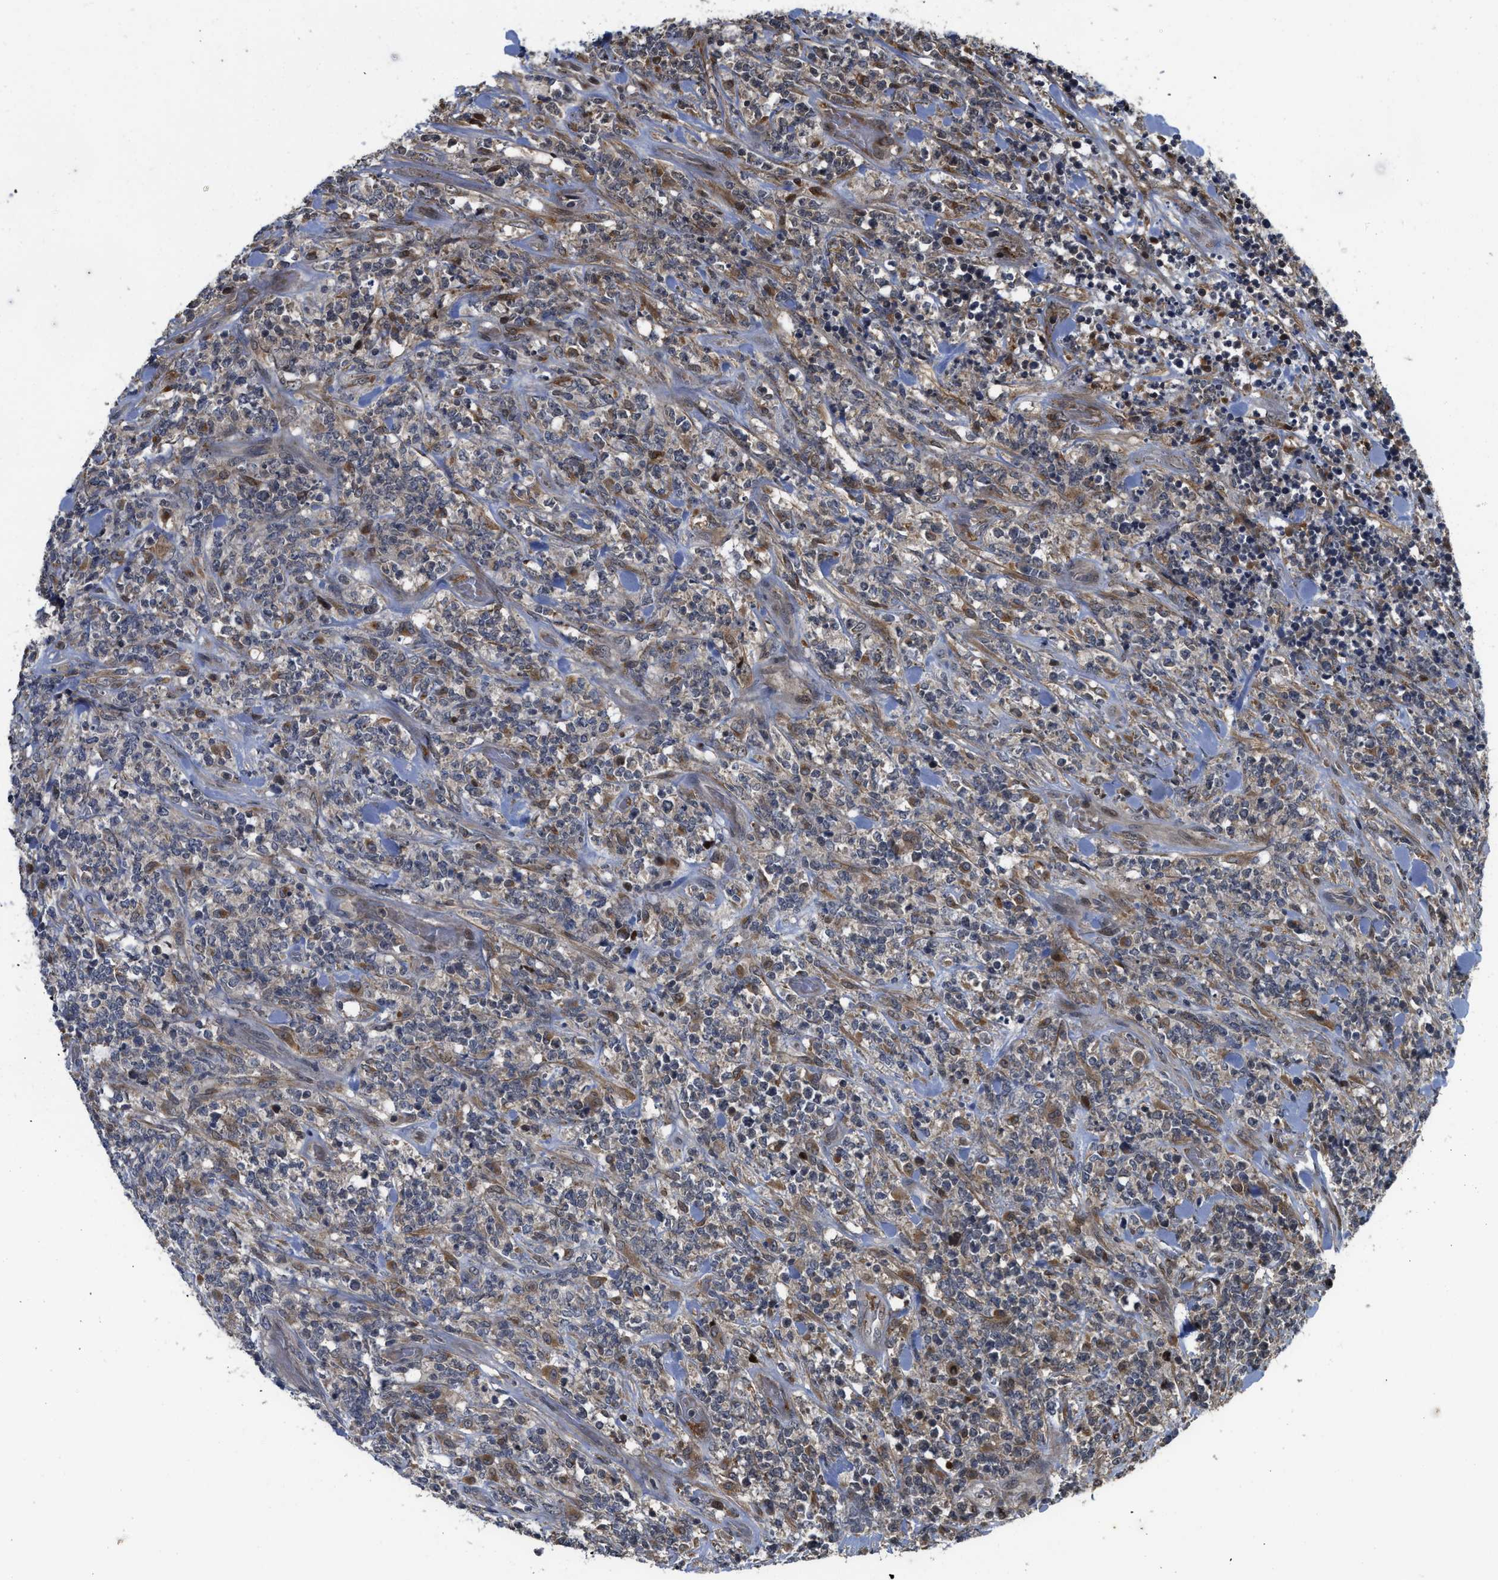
{"staining": {"intensity": "moderate", "quantity": "25%-75%", "location": "cytoplasmic/membranous,nuclear"}, "tissue": "lymphoma", "cell_type": "Tumor cells", "image_type": "cancer", "snomed": [{"axis": "morphology", "description": "Malignant lymphoma, non-Hodgkin's type, High grade"}, {"axis": "topography", "description": "Soft tissue"}], "caption": "DAB (3,3'-diaminobenzidine) immunohistochemical staining of human lymphoma shows moderate cytoplasmic/membranous and nuclear protein positivity in about 25%-75% of tumor cells.", "gene": "DNAJC28", "patient": {"sex": "male", "age": 18}}